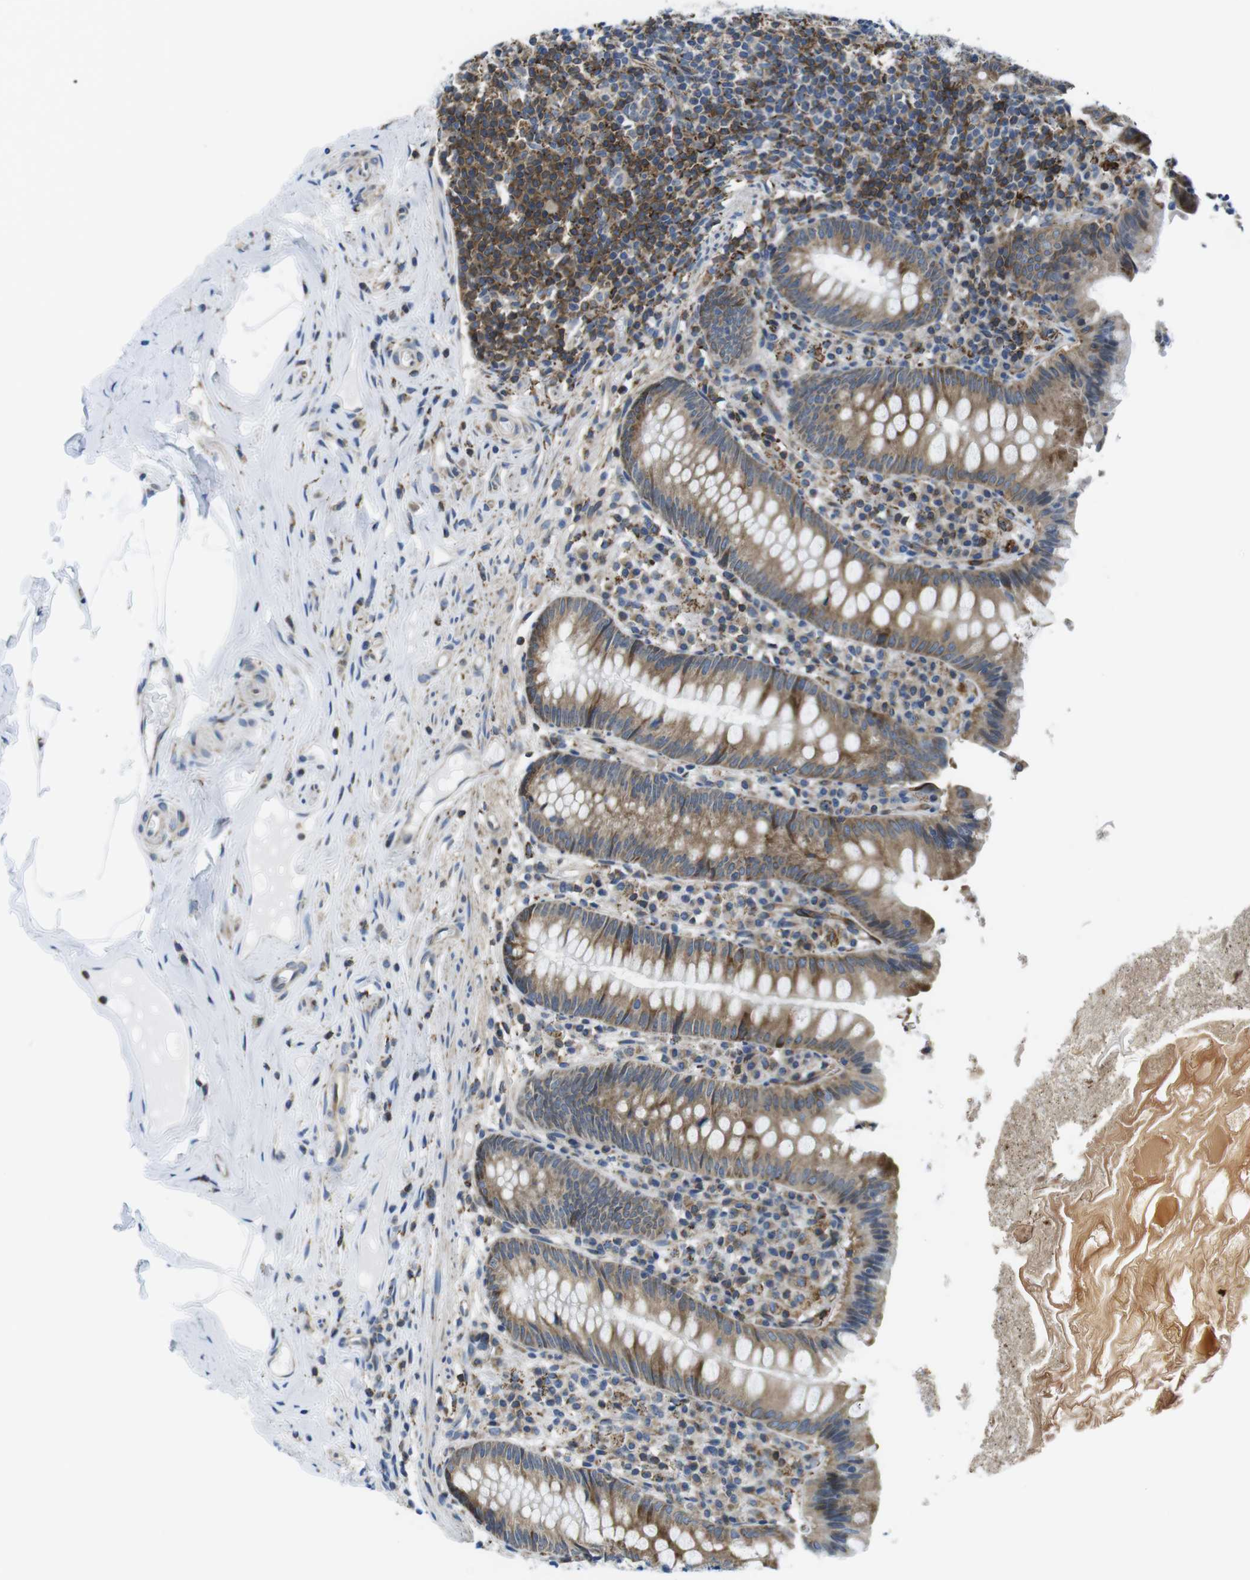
{"staining": {"intensity": "moderate", "quantity": ">75%", "location": "cytoplasmic/membranous"}, "tissue": "appendix", "cell_type": "Glandular cells", "image_type": "normal", "snomed": [{"axis": "morphology", "description": "Normal tissue, NOS"}, {"axis": "topography", "description": "Appendix"}], "caption": "A micrograph showing moderate cytoplasmic/membranous expression in about >75% of glandular cells in unremarkable appendix, as visualized by brown immunohistochemical staining.", "gene": "KCNE3", "patient": {"sex": "male", "age": 52}}